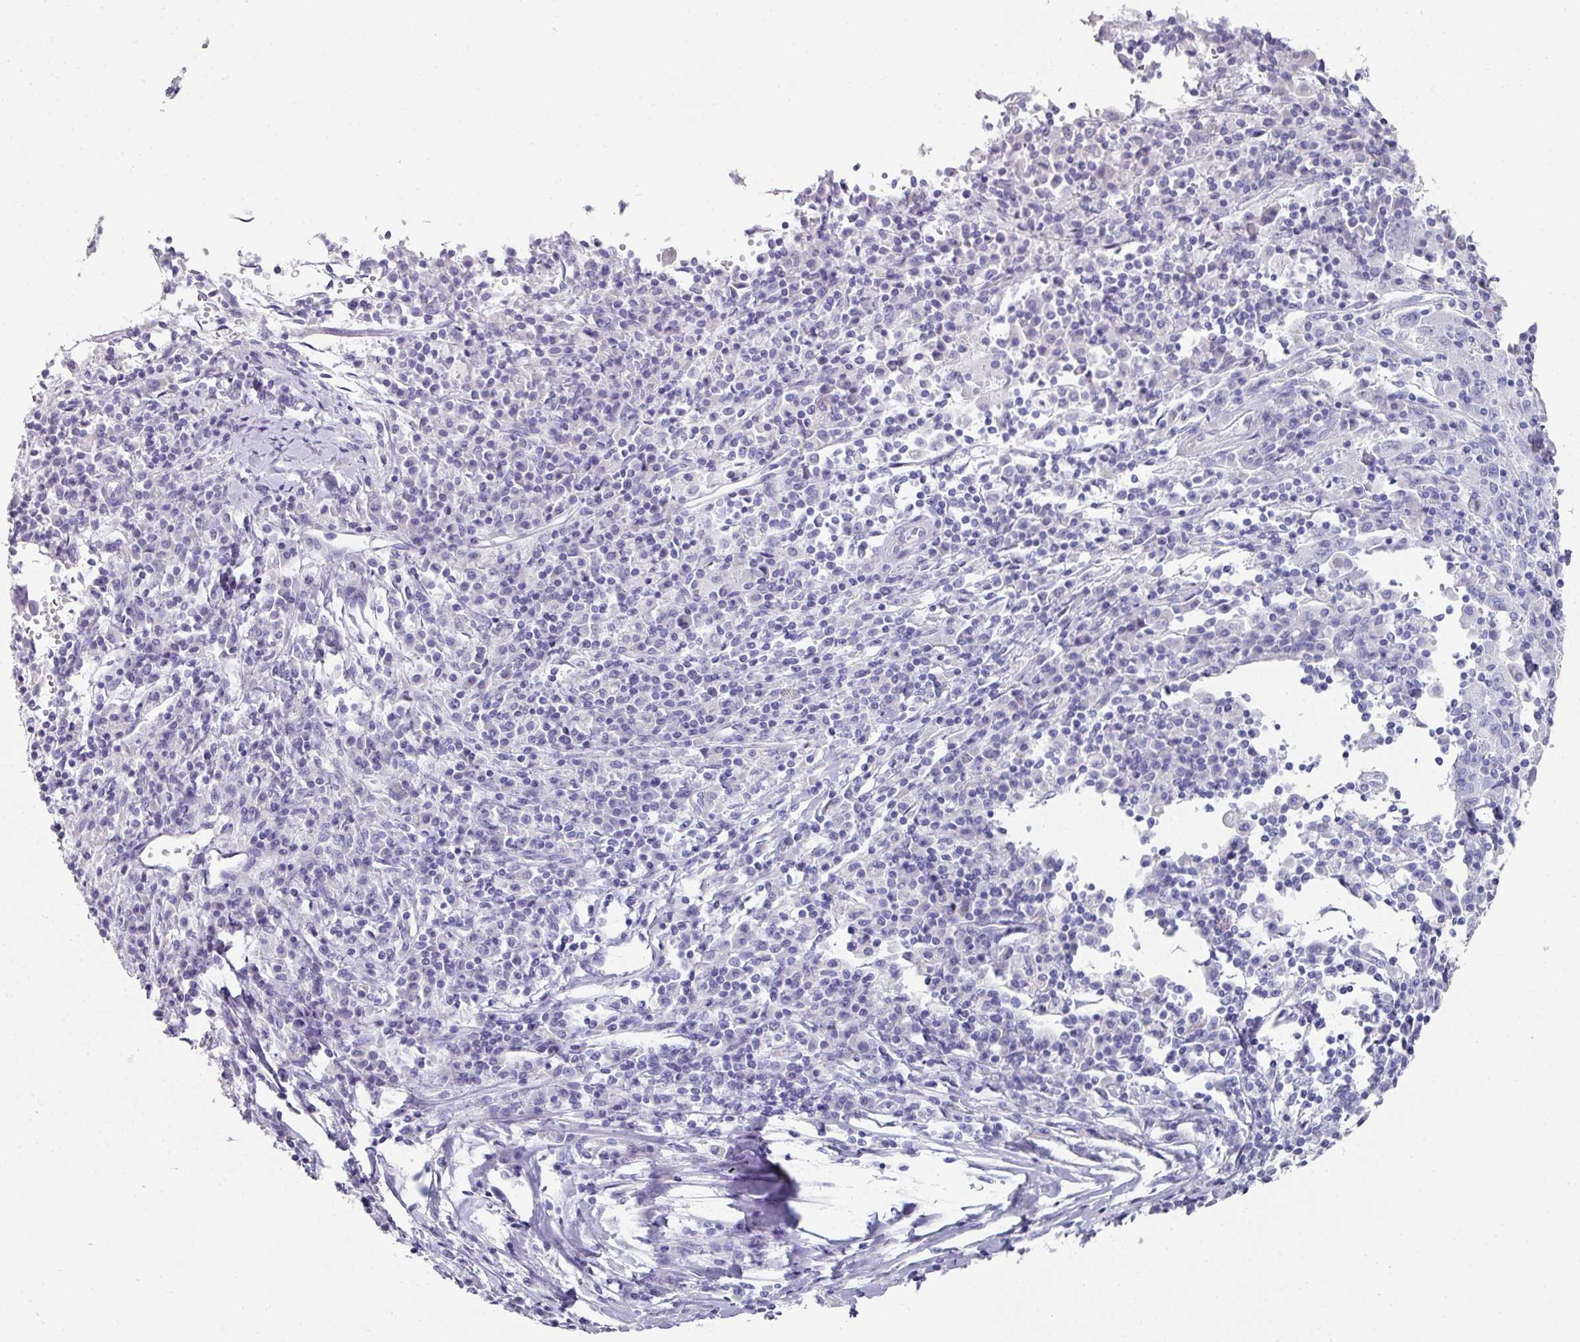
{"staining": {"intensity": "negative", "quantity": "none", "location": "none"}, "tissue": "cervical cancer", "cell_type": "Tumor cells", "image_type": "cancer", "snomed": [{"axis": "morphology", "description": "Squamous cell carcinoma, NOS"}, {"axis": "topography", "description": "Cervix"}], "caption": "This is an IHC histopathology image of cervical squamous cell carcinoma. There is no staining in tumor cells.", "gene": "SETBP1", "patient": {"sex": "female", "age": 46}}